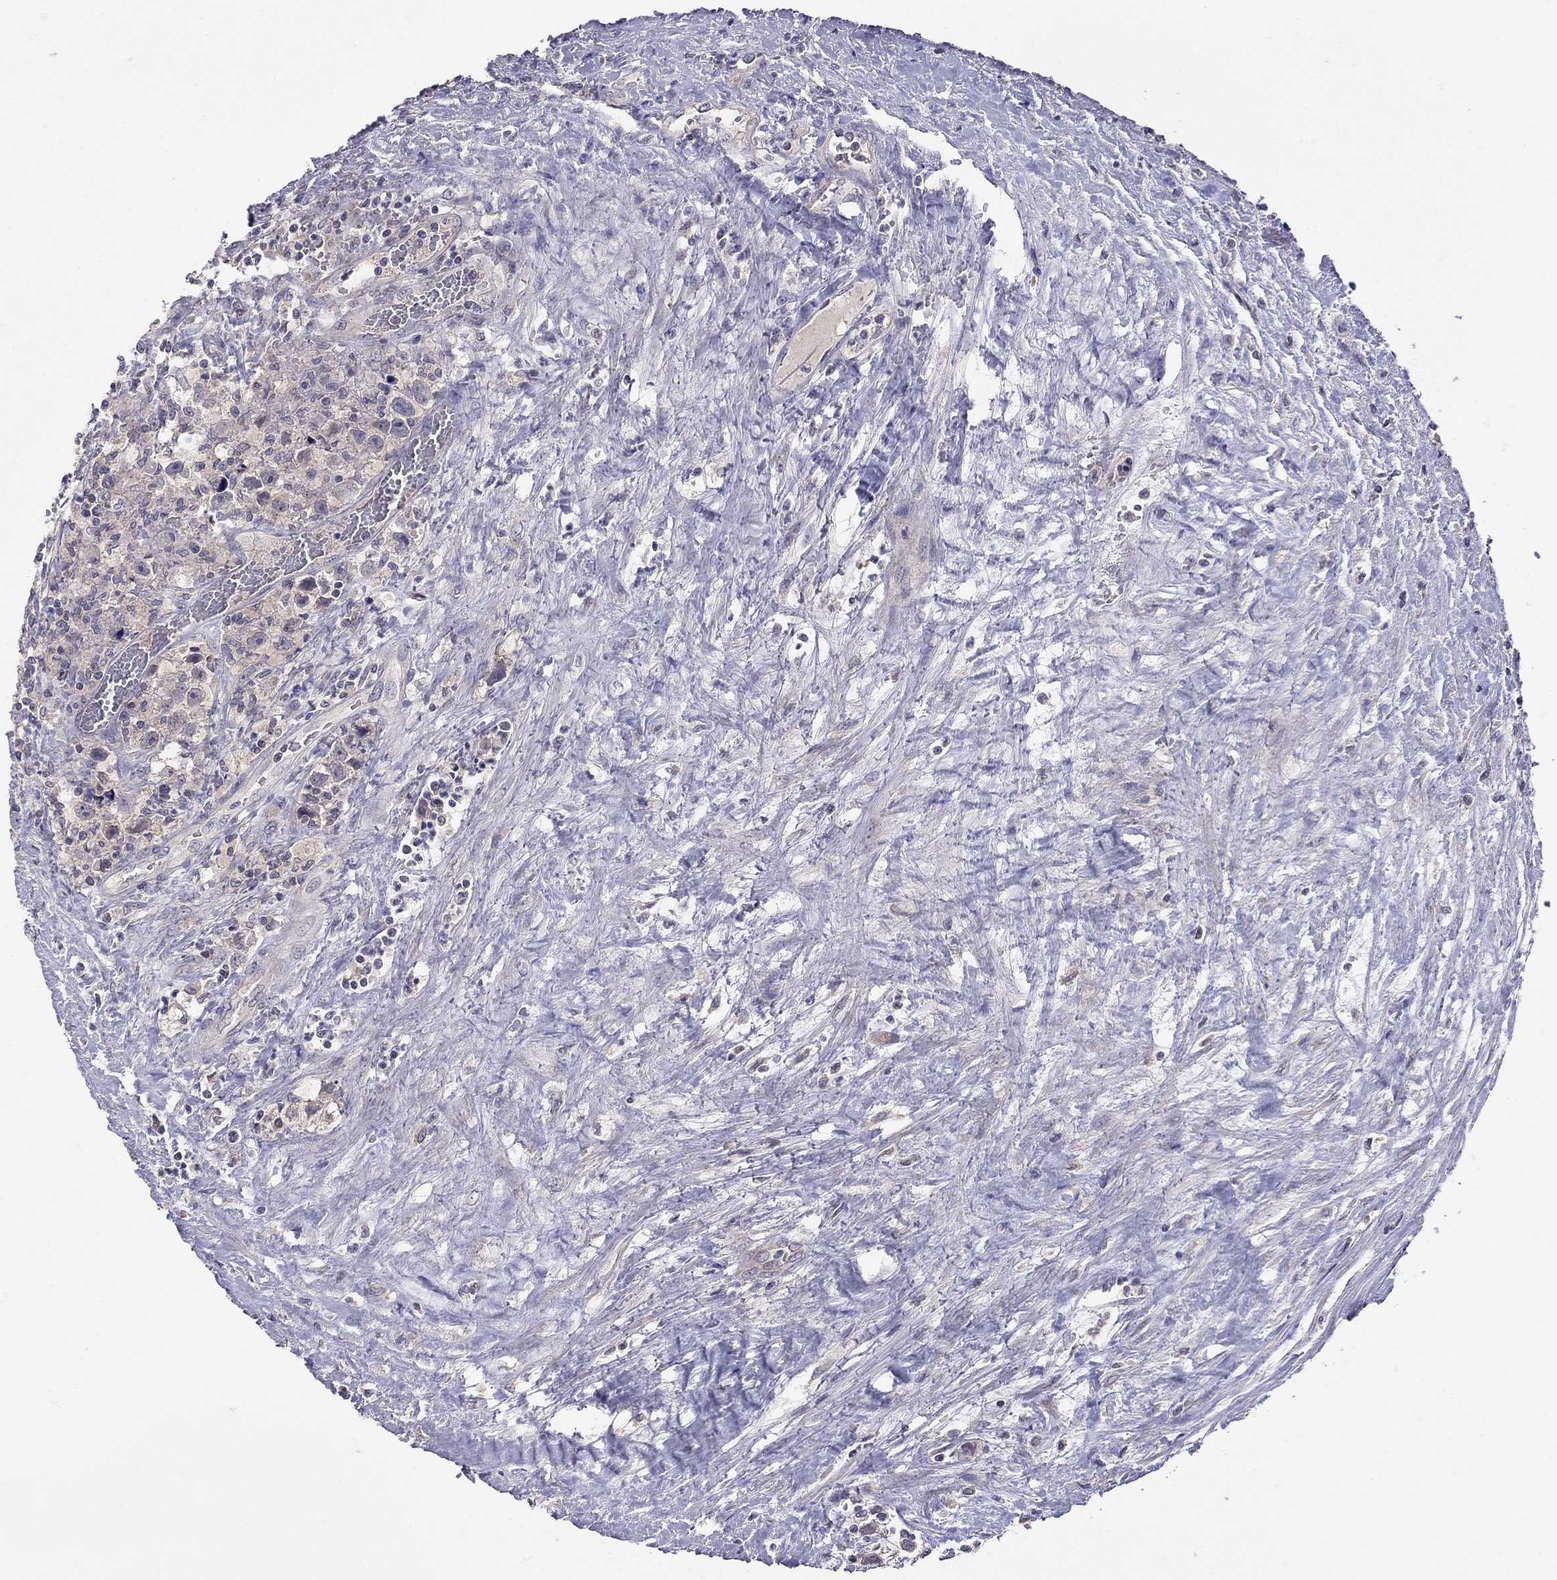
{"staining": {"intensity": "negative", "quantity": "none", "location": "none"}, "tissue": "testis cancer", "cell_type": "Tumor cells", "image_type": "cancer", "snomed": [{"axis": "morphology", "description": "Seminoma, NOS"}, {"axis": "topography", "description": "Testis"}], "caption": "Immunohistochemical staining of human seminoma (testis) demonstrates no significant positivity in tumor cells. (Stains: DAB (3,3'-diaminobenzidine) immunohistochemistry (IHC) with hematoxylin counter stain, Microscopy: brightfield microscopy at high magnification).", "gene": "RTP5", "patient": {"sex": "male", "age": 43}}